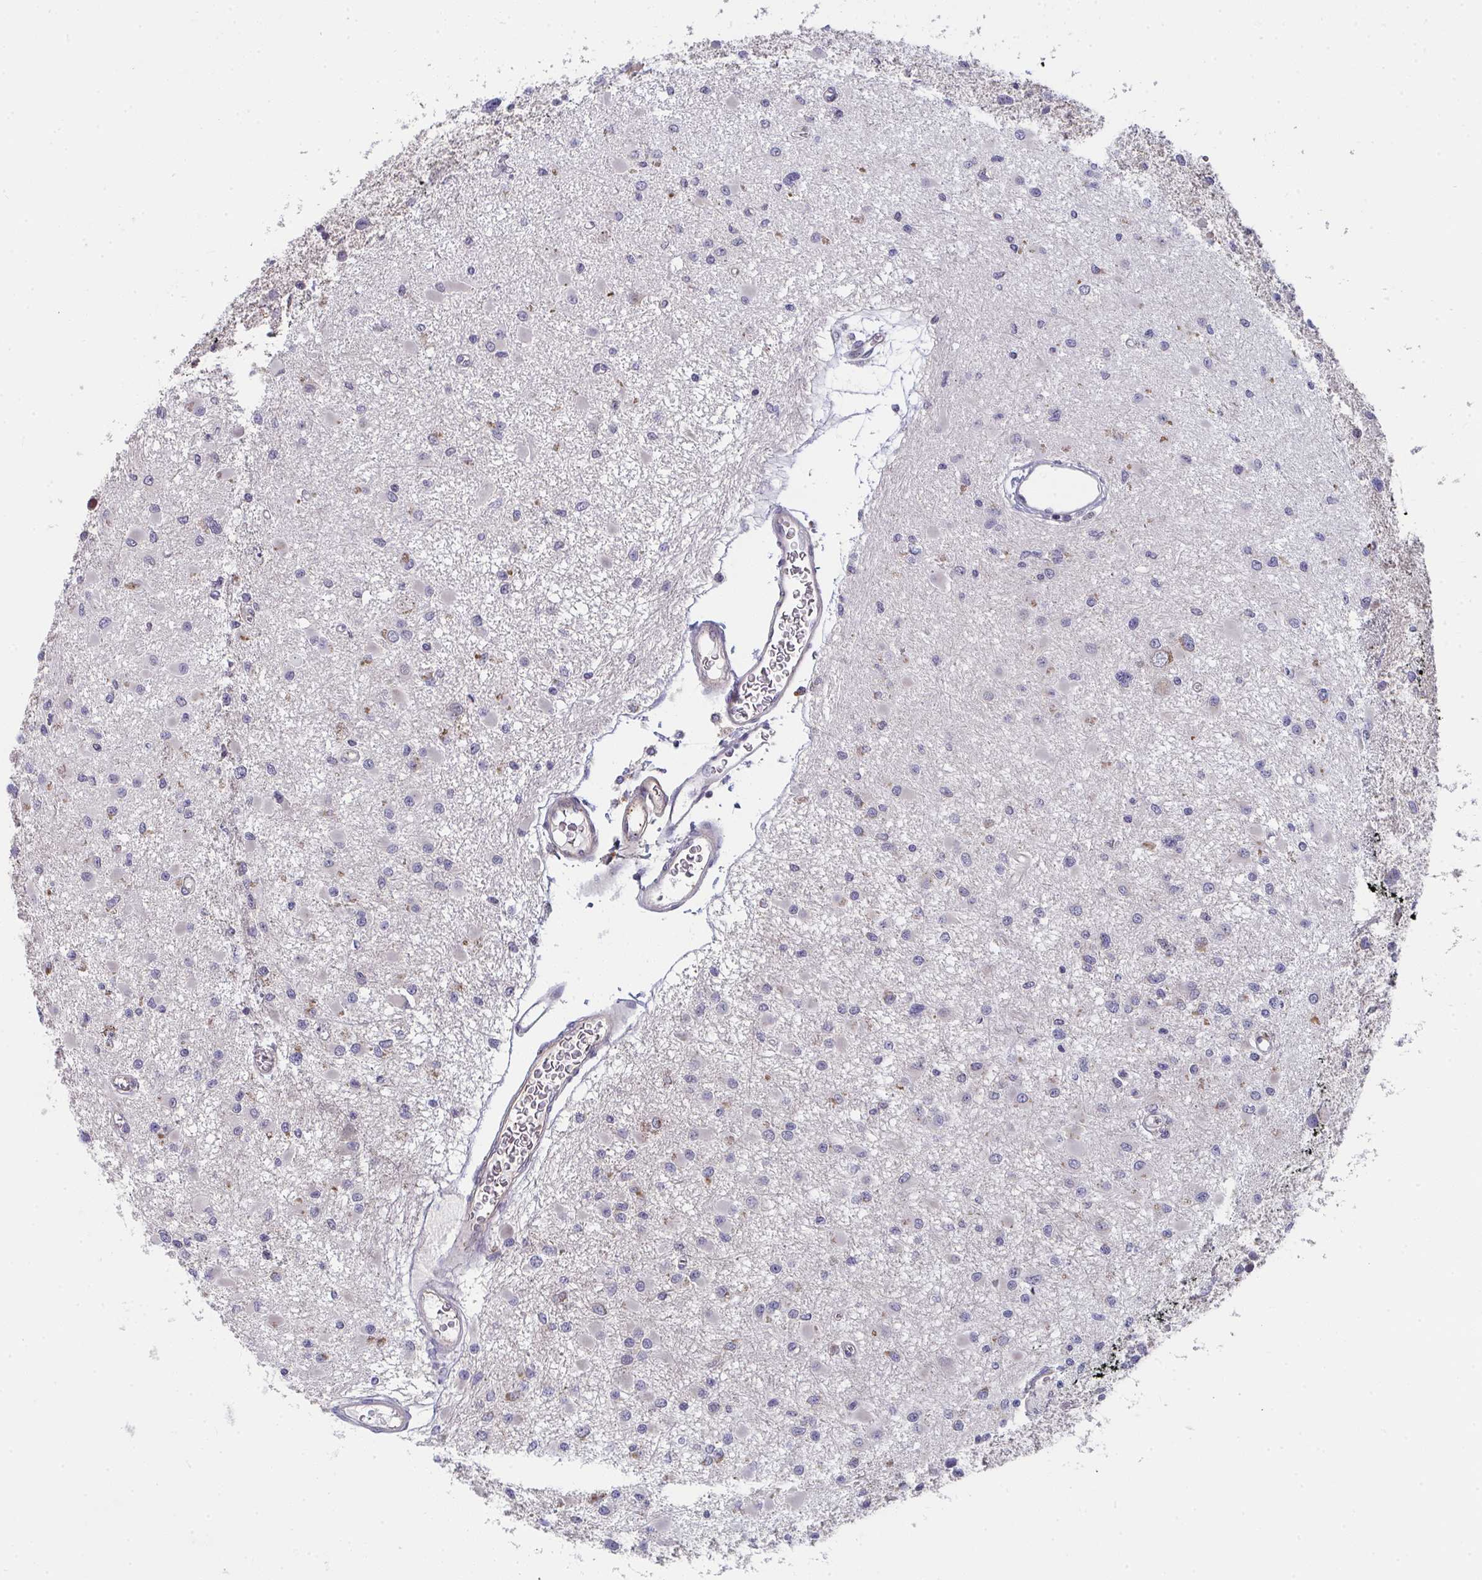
{"staining": {"intensity": "negative", "quantity": "none", "location": "none"}, "tissue": "glioma", "cell_type": "Tumor cells", "image_type": "cancer", "snomed": [{"axis": "morphology", "description": "Glioma, malignant, High grade"}, {"axis": "topography", "description": "Brain"}], "caption": "Tumor cells are negative for protein expression in human malignant glioma (high-grade).", "gene": "VWDE", "patient": {"sex": "male", "age": 54}}